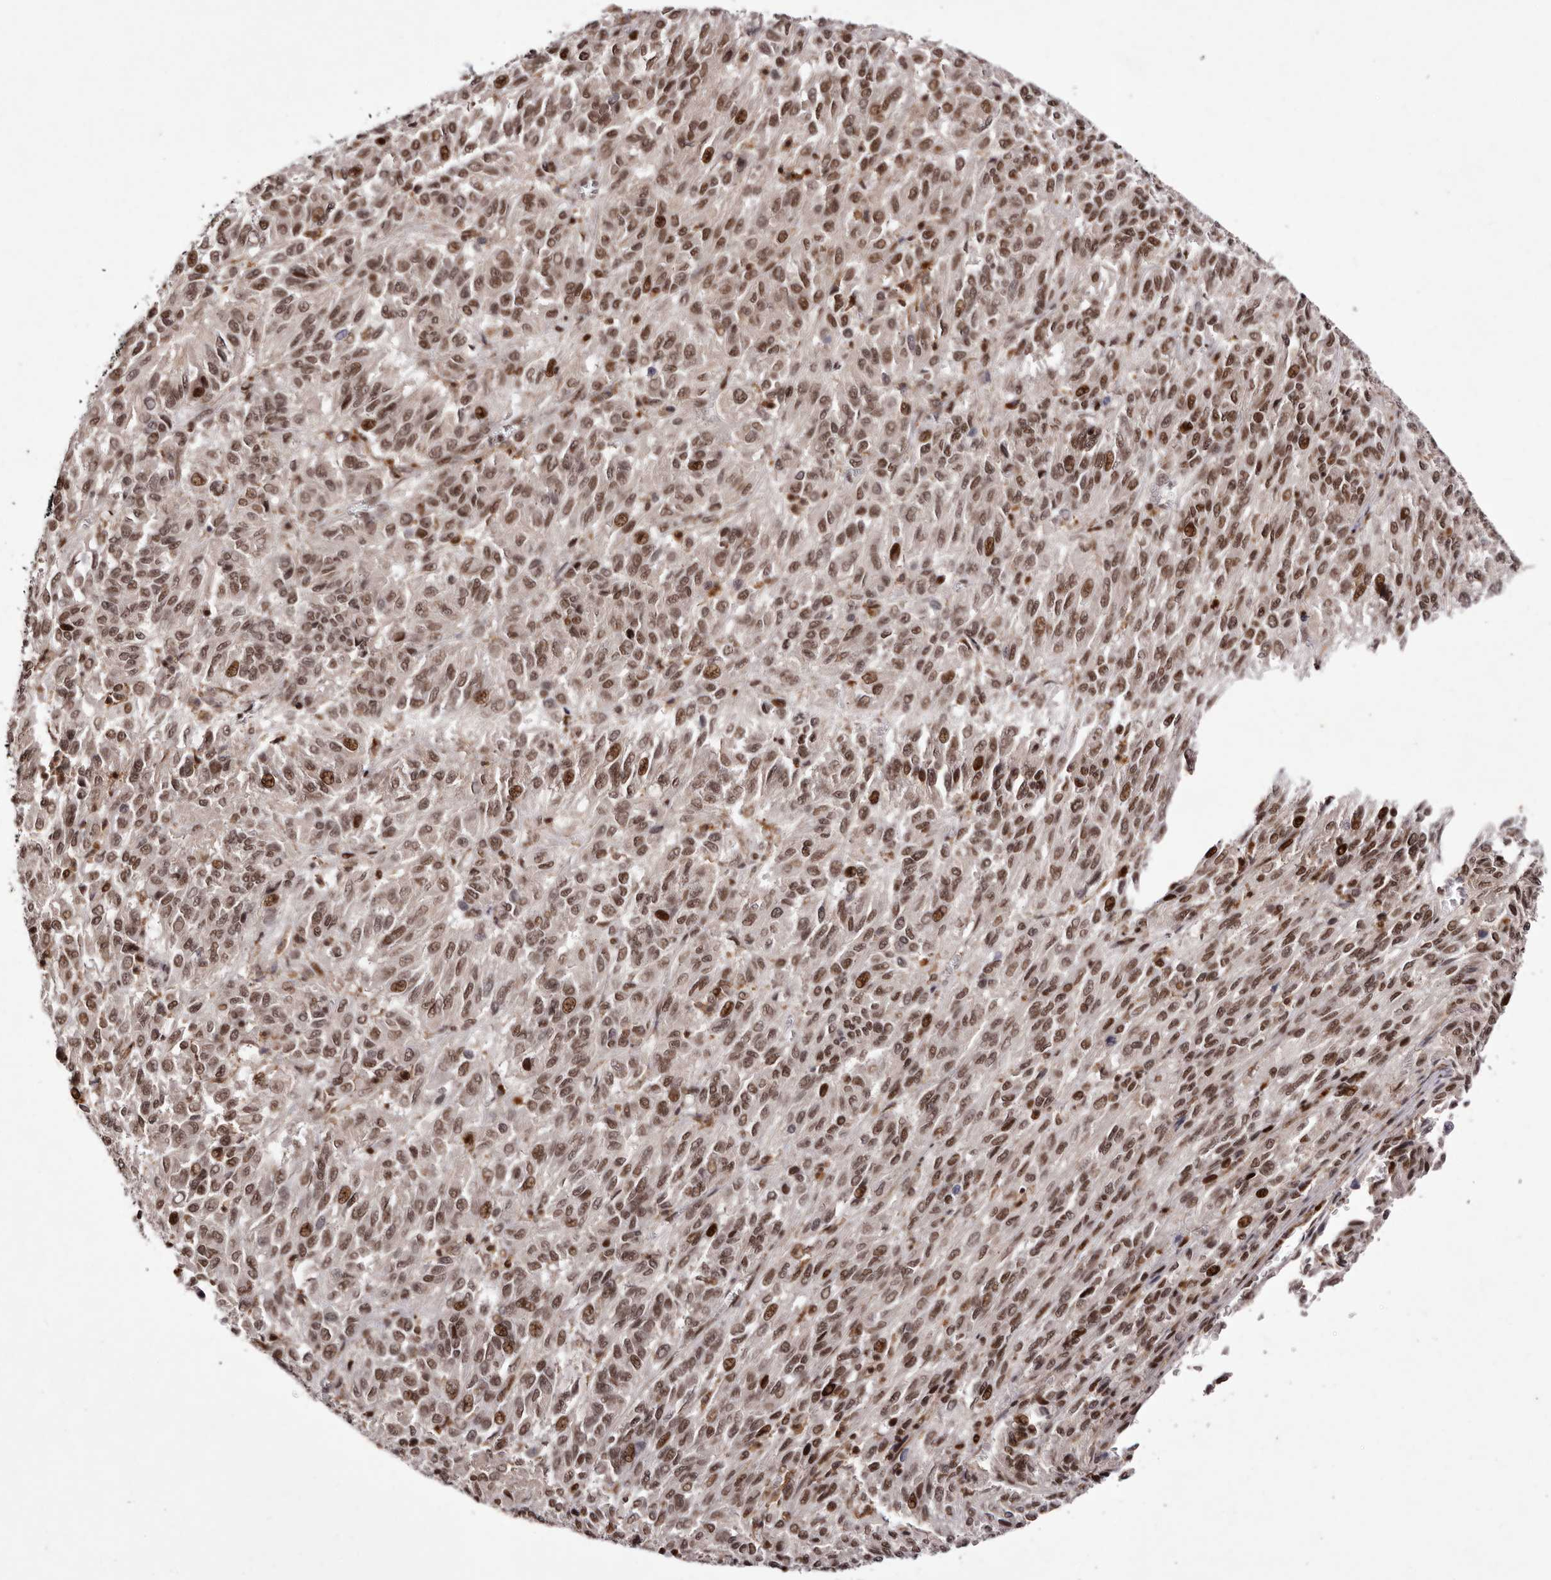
{"staining": {"intensity": "strong", "quantity": ">75%", "location": "nuclear"}, "tissue": "melanoma", "cell_type": "Tumor cells", "image_type": "cancer", "snomed": [{"axis": "morphology", "description": "Malignant melanoma, Metastatic site"}, {"axis": "topography", "description": "Lung"}], "caption": "Immunohistochemistry histopathology image of neoplastic tissue: malignant melanoma (metastatic site) stained using IHC displays high levels of strong protein expression localized specifically in the nuclear of tumor cells, appearing as a nuclear brown color.", "gene": "FBXO5", "patient": {"sex": "male", "age": 64}}